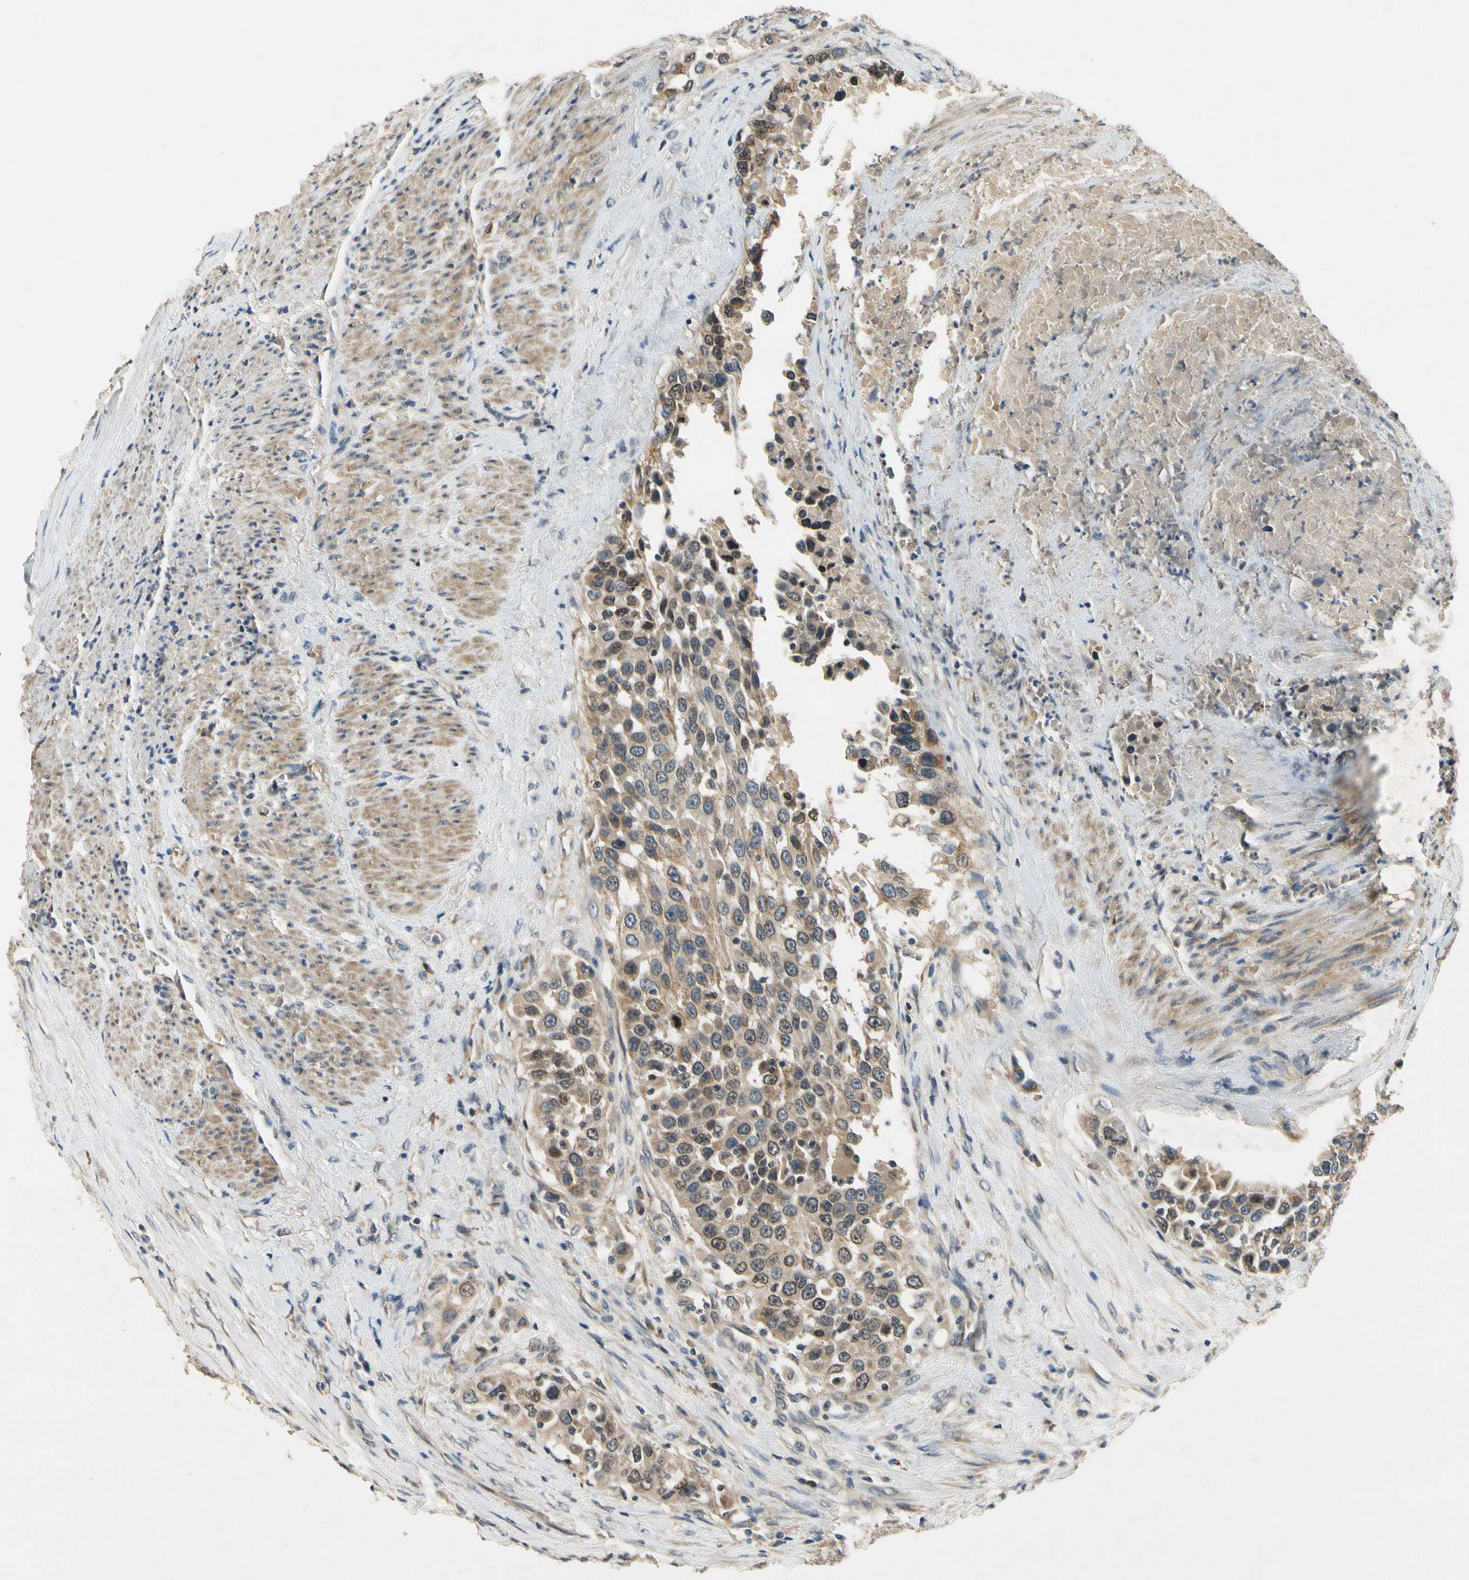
{"staining": {"intensity": "weak", "quantity": ">75%", "location": "cytoplasmic/membranous"}, "tissue": "urothelial cancer", "cell_type": "Tumor cells", "image_type": "cancer", "snomed": [{"axis": "morphology", "description": "Urothelial carcinoma, High grade"}, {"axis": "topography", "description": "Urinary bladder"}], "caption": "A brown stain labels weak cytoplasmic/membranous positivity of a protein in high-grade urothelial carcinoma tumor cells. The staining is performed using DAB brown chromogen to label protein expression. The nuclei are counter-stained blue using hematoxylin.", "gene": "ALKBH3", "patient": {"sex": "female", "age": 80}}